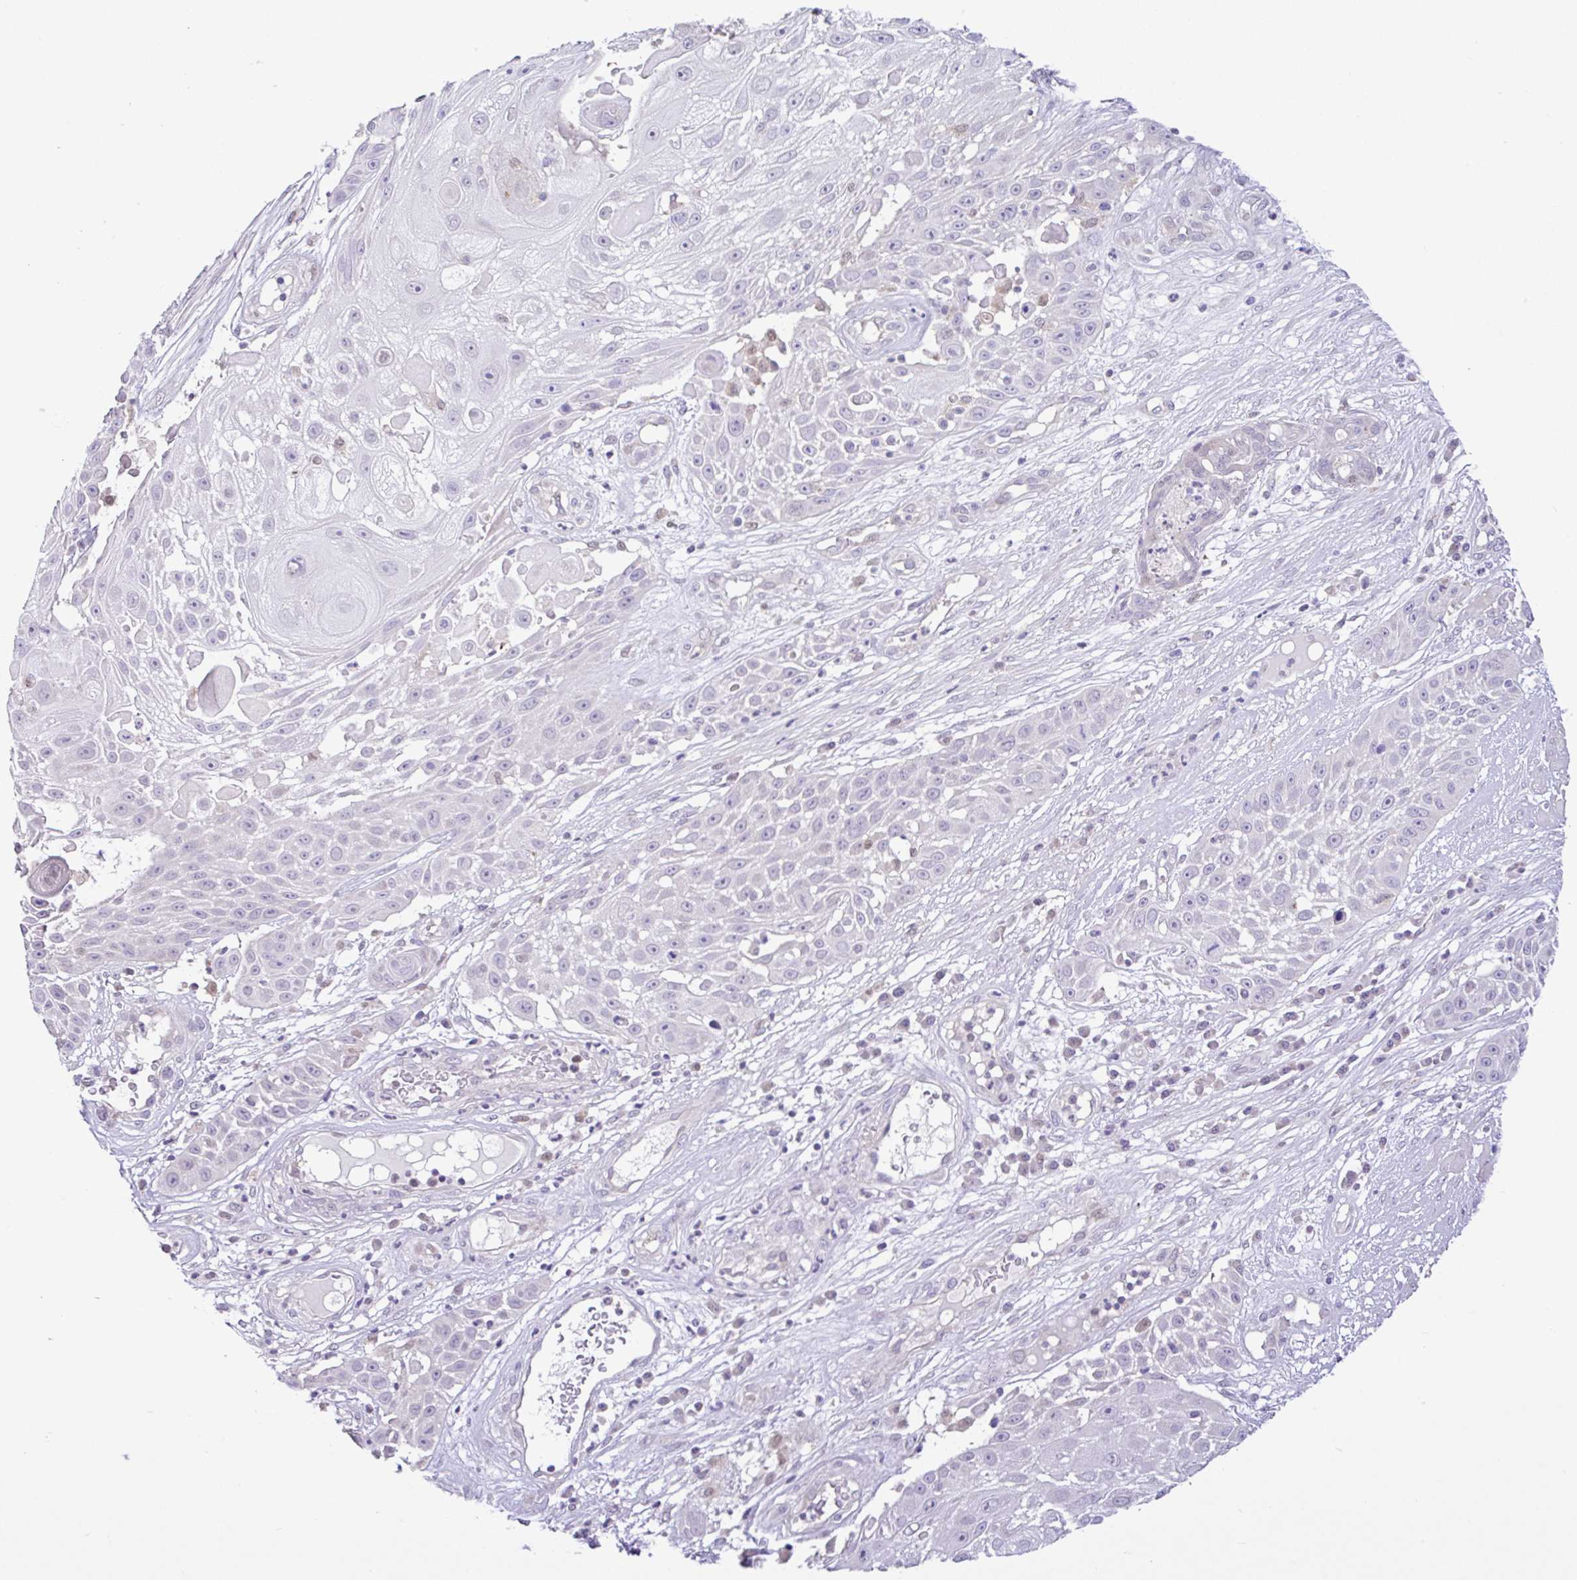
{"staining": {"intensity": "negative", "quantity": "none", "location": "none"}, "tissue": "skin cancer", "cell_type": "Tumor cells", "image_type": "cancer", "snomed": [{"axis": "morphology", "description": "Squamous cell carcinoma, NOS"}, {"axis": "topography", "description": "Skin"}], "caption": "This is a micrograph of IHC staining of skin cancer, which shows no positivity in tumor cells.", "gene": "ANO4", "patient": {"sex": "female", "age": 86}}